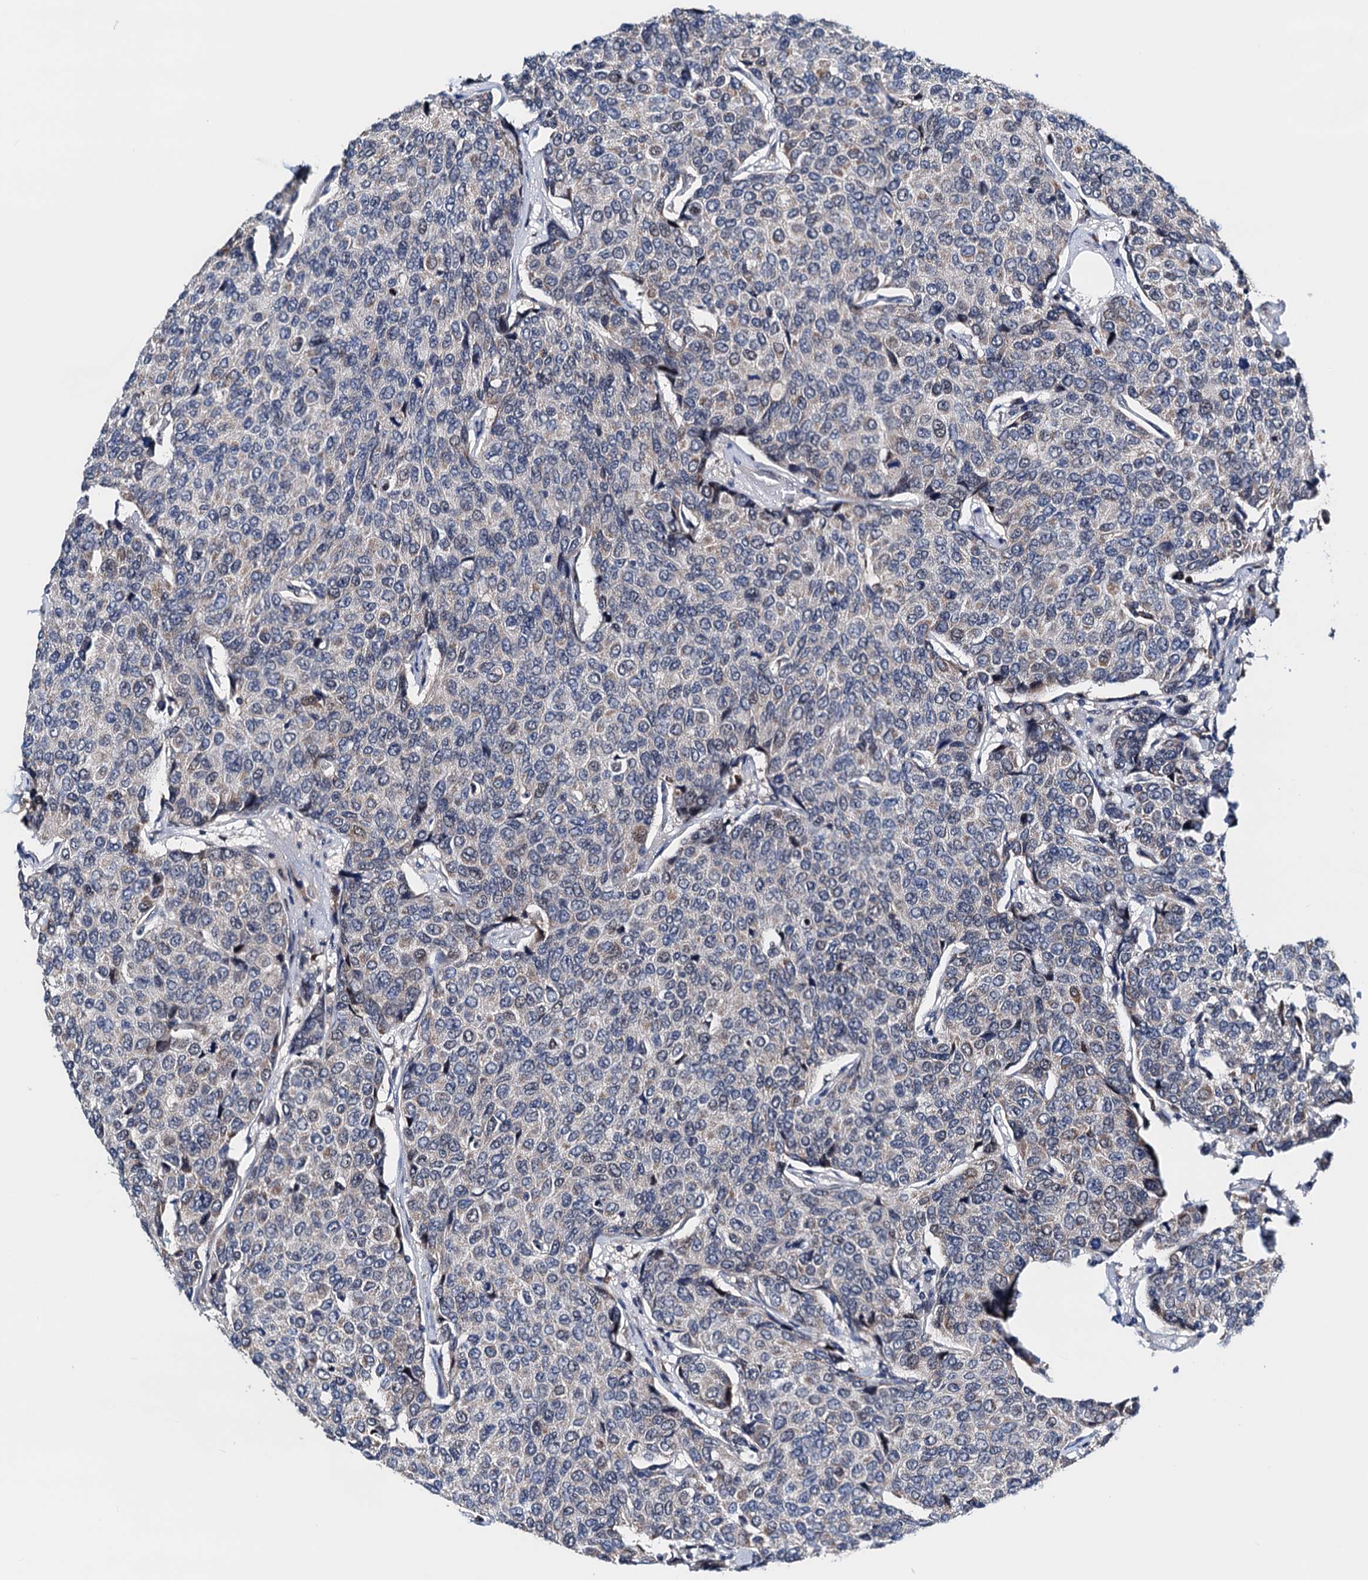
{"staining": {"intensity": "weak", "quantity": "<25%", "location": "nuclear"}, "tissue": "breast cancer", "cell_type": "Tumor cells", "image_type": "cancer", "snomed": [{"axis": "morphology", "description": "Duct carcinoma"}, {"axis": "topography", "description": "Breast"}], "caption": "Immunohistochemical staining of human breast cancer (intraductal carcinoma) exhibits no significant positivity in tumor cells.", "gene": "COA4", "patient": {"sex": "female", "age": 55}}